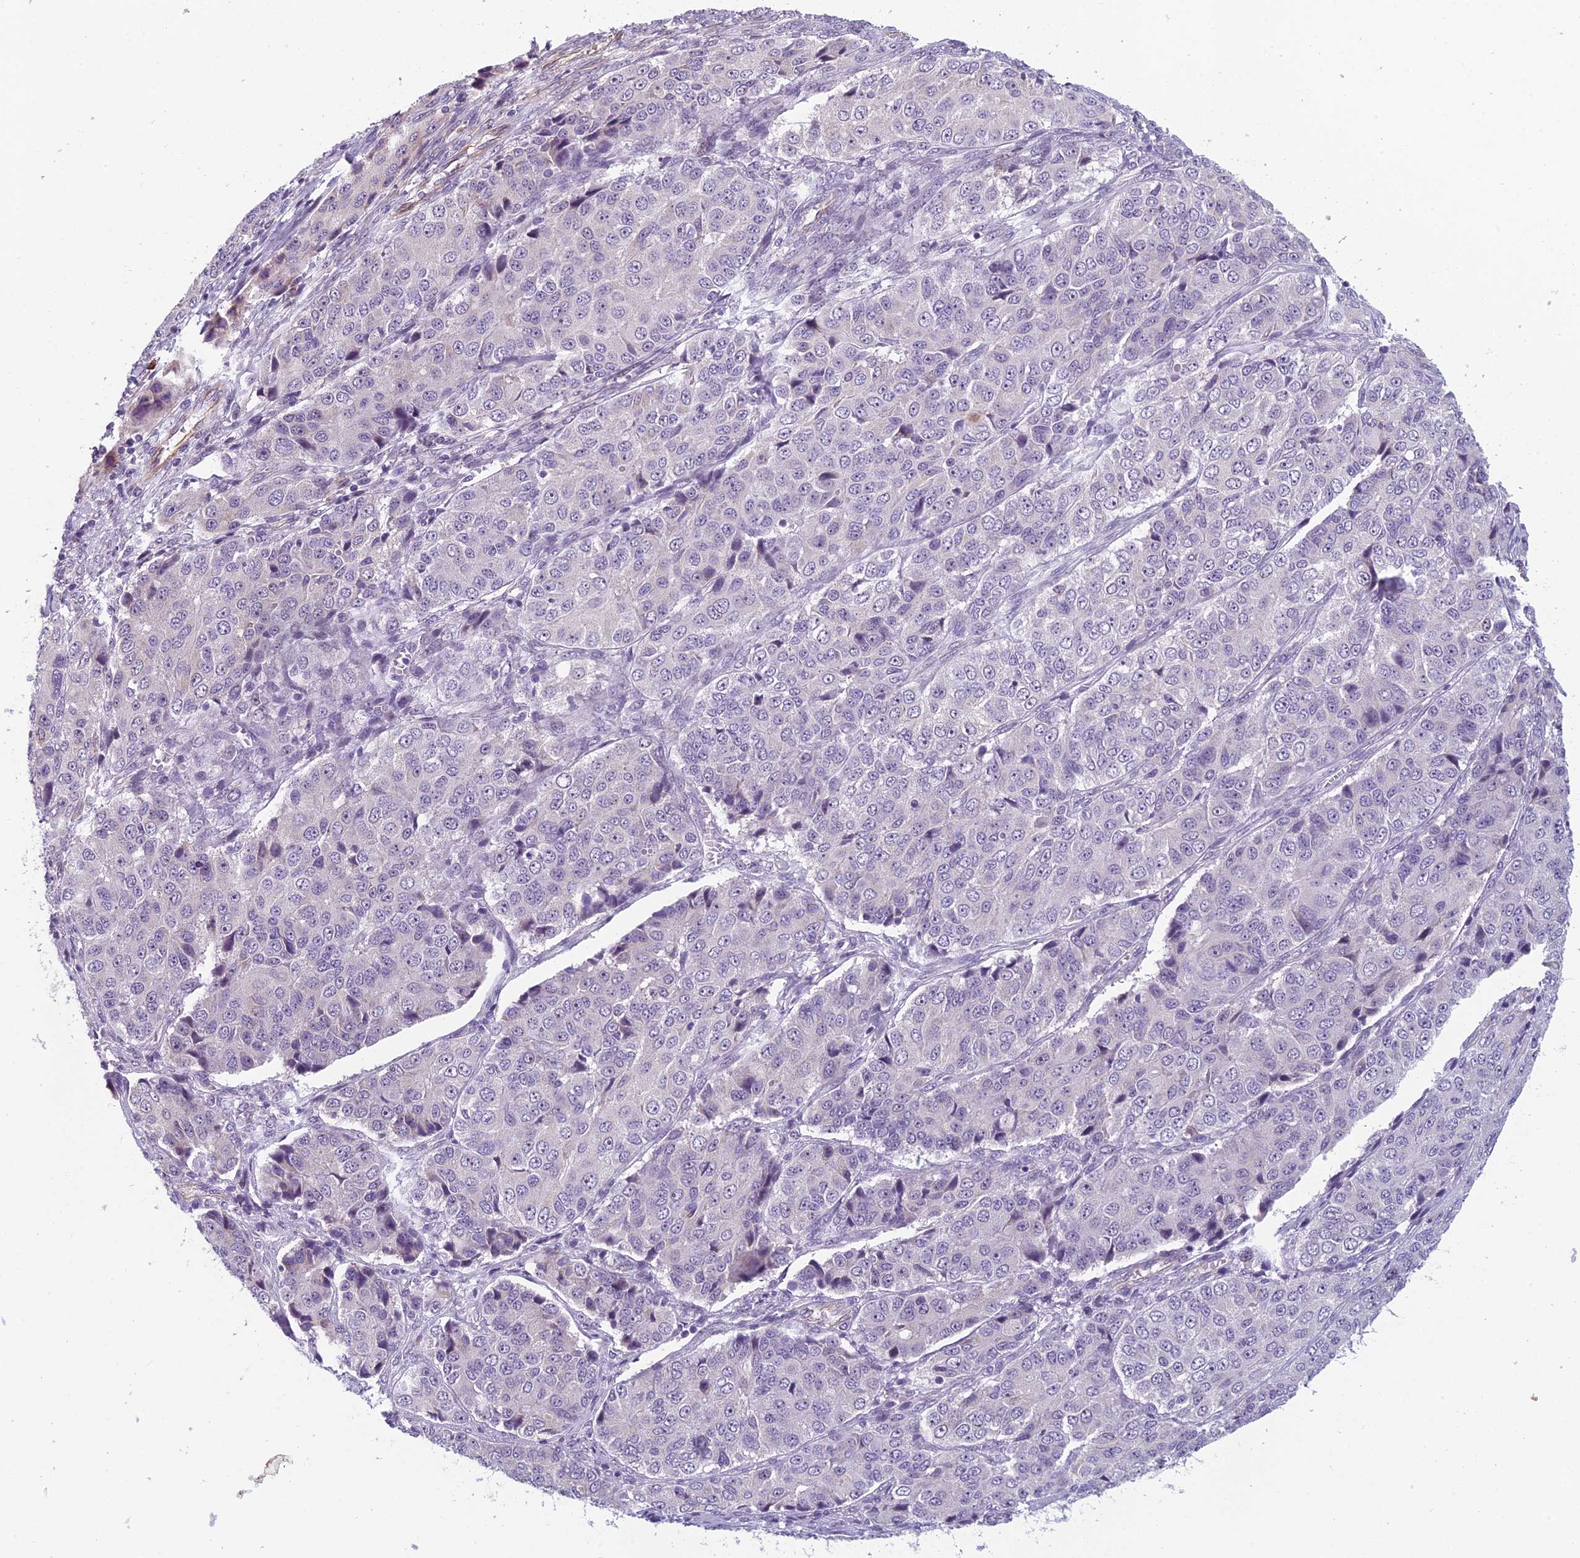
{"staining": {"intensity": "negative", "quantity": "none", "location": "none"}, "tissue": "ovarian cancer", "cell_type": "Tumor cells", "image_type": "cancer", "snomed": [{"axis": "morphology", "description": "Carcinoma, endometroid"}, {"axis": "topography", "description": "Ovary"}], "caption": "An immunohistochemistry (IHC) histopathology image of ovarian cancer (endometroid carcinoma) is shown. There is no staining in tumor cells of ovarian cancer (endometroid carcinoma).", "gene": "NOC2L", "patient": {"sex": "female", "age": 51}}